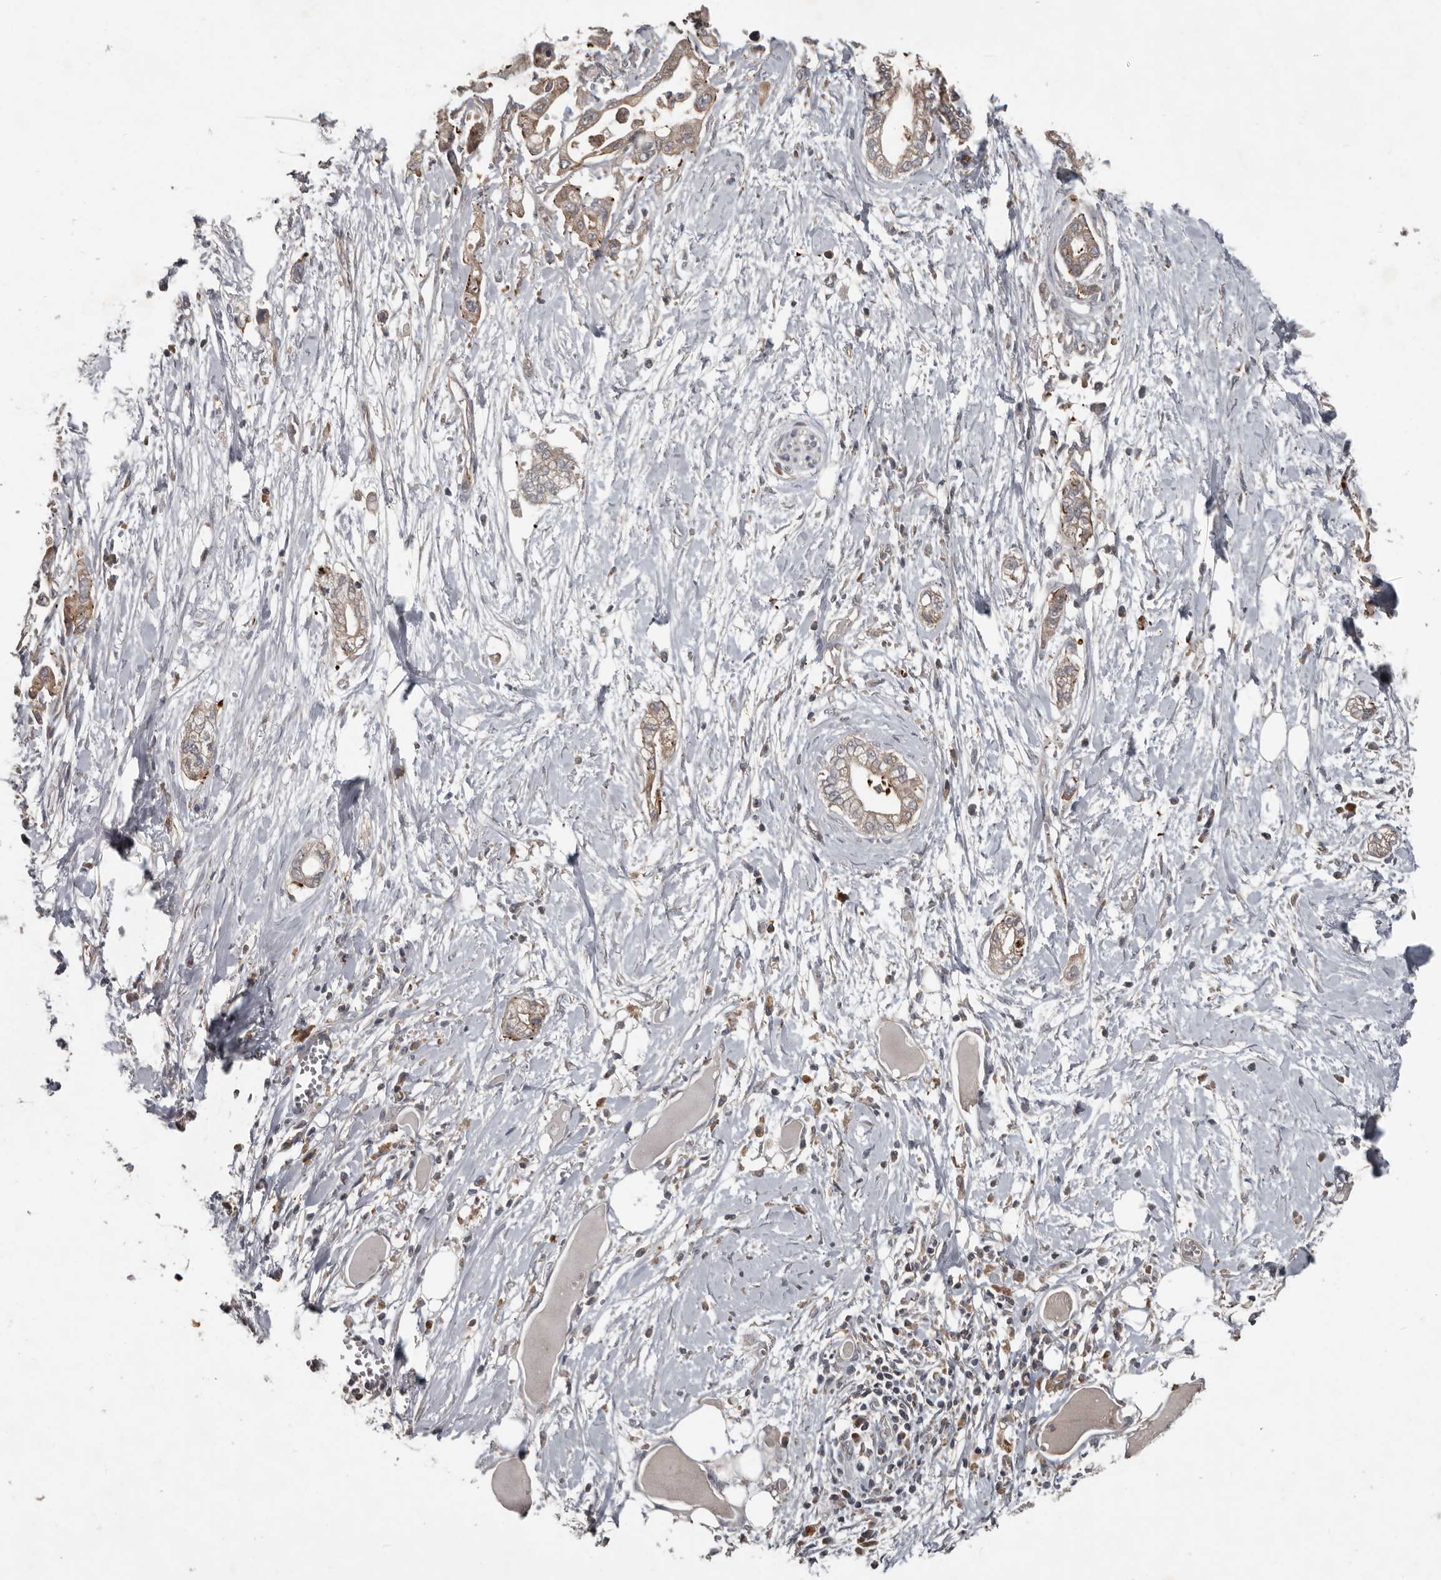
{"staining": {"intensity": "weak", "quantity": "<25%", "location": "cytoplasmic/membranous"}, "tissue": "pancreatic cancer", "cell_type": "Tumor cells", "image_type": "cancer", "snomed": [{"axis": "morphology", "description": "Adenocarcinoma, NOS"}, {"axis": "topography", "description": "Pancreas"}], "caption": "Micrograph shows no significant protein expression in tumor cells of adenocarcinoma (pancreatic).", "gene": "FBXO31", "patient": {"sex": "male", "age": 68}}